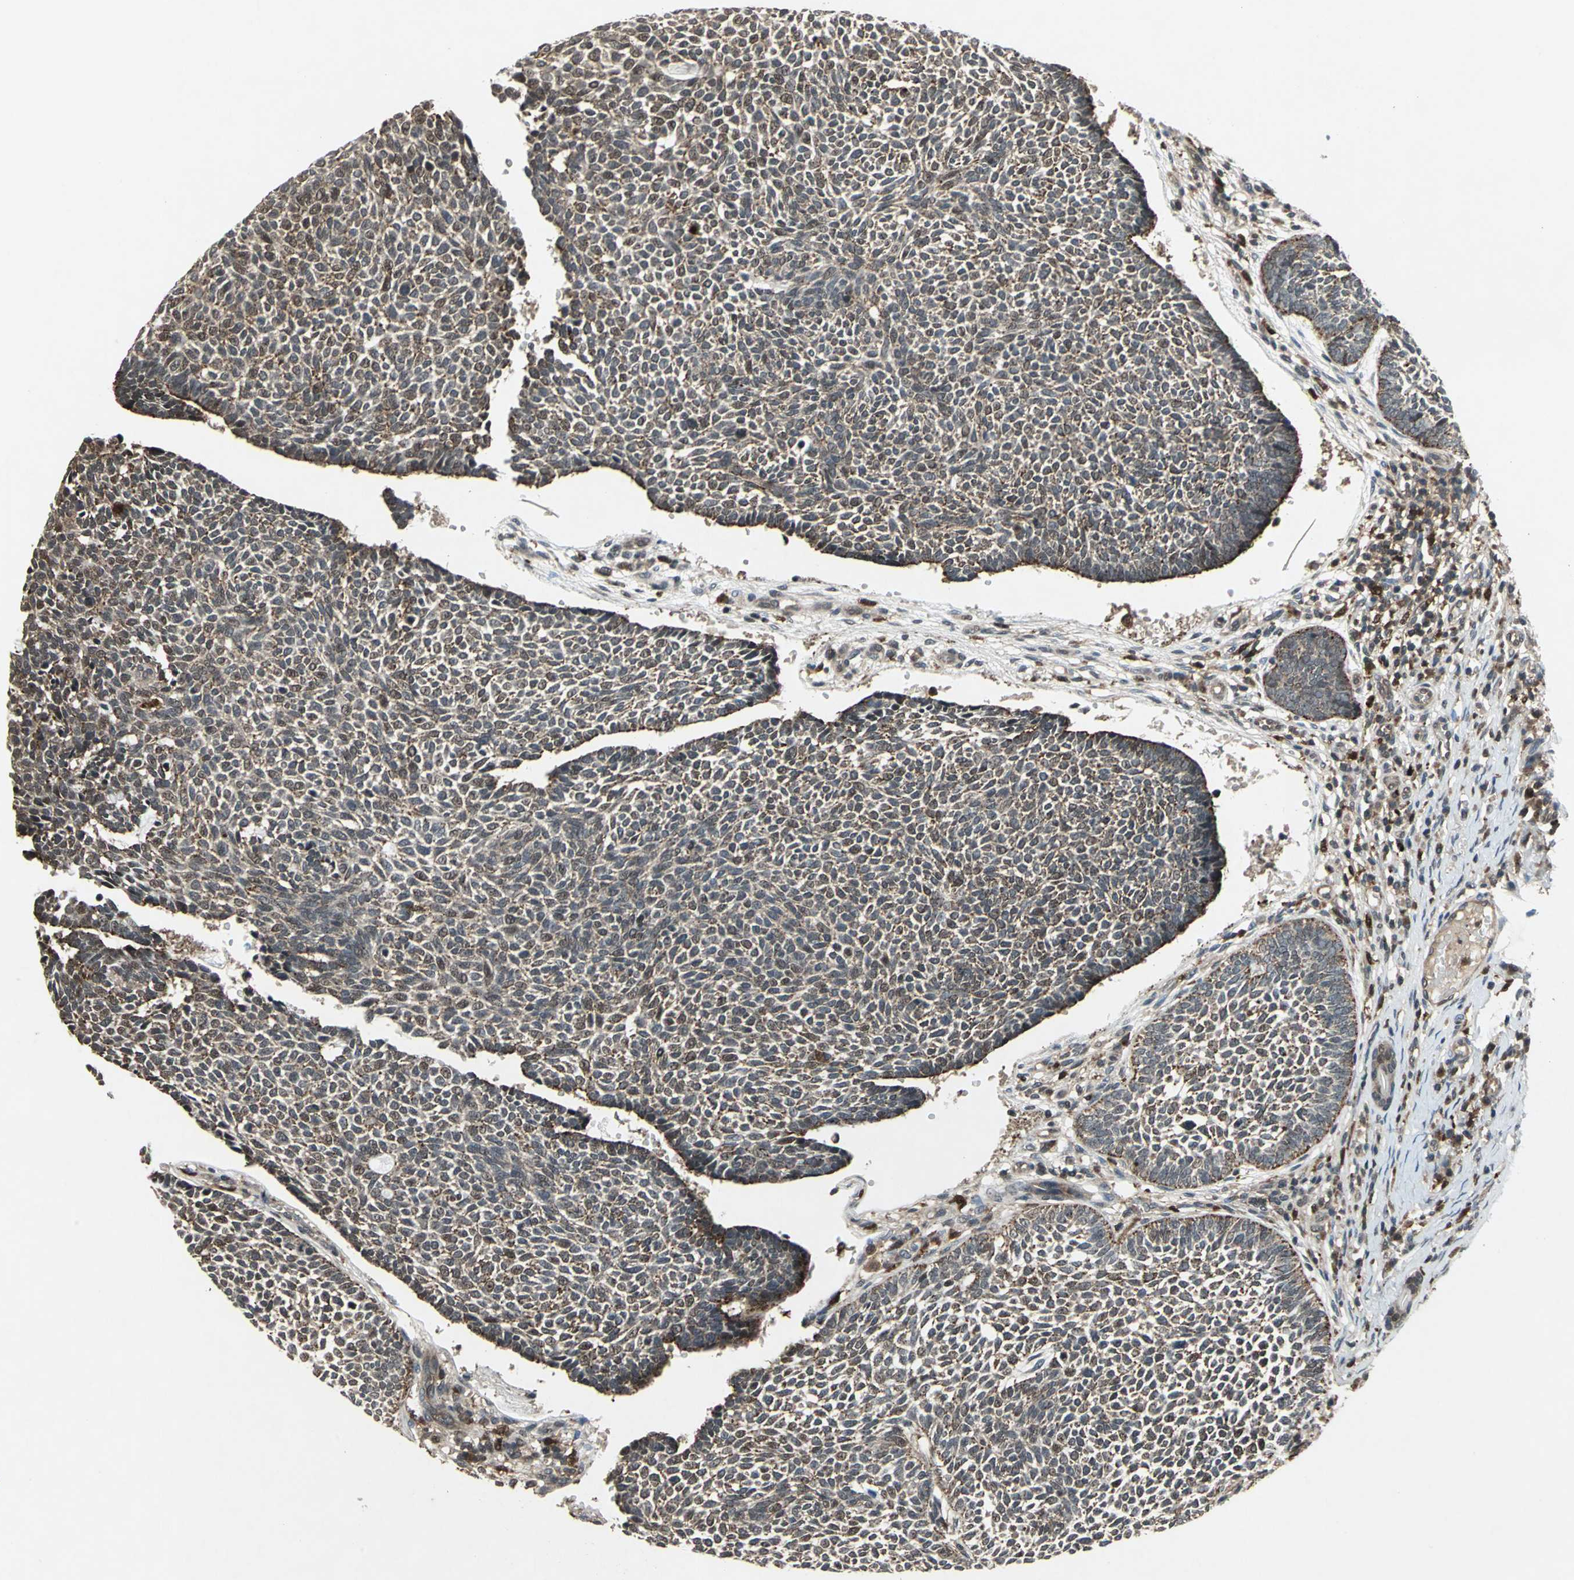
{"staining": {"intensity": "moderate", "quantity": ">75%", "location": "cytoplasmic/membranous"}, "tissue": "skin cancer", "cell_type": "Tumor cells", "image_type": "cancer", "snomed": [{"axis": "morphology", "description": "Normal tissue, NOS"}, {"axis": "morphology", "description": "Basal cell carcinoma"}, {"axis": "topography", "description": "Skin"}], "caption": "Skin cancer tissue demonstrates moderate cytoplasmic/membranous positivity in approximately >75% of tumor cells, visualized by immunohistochemistry.", "gene": "PYCARD", "patient": {"sex": "male", "age": 87}}